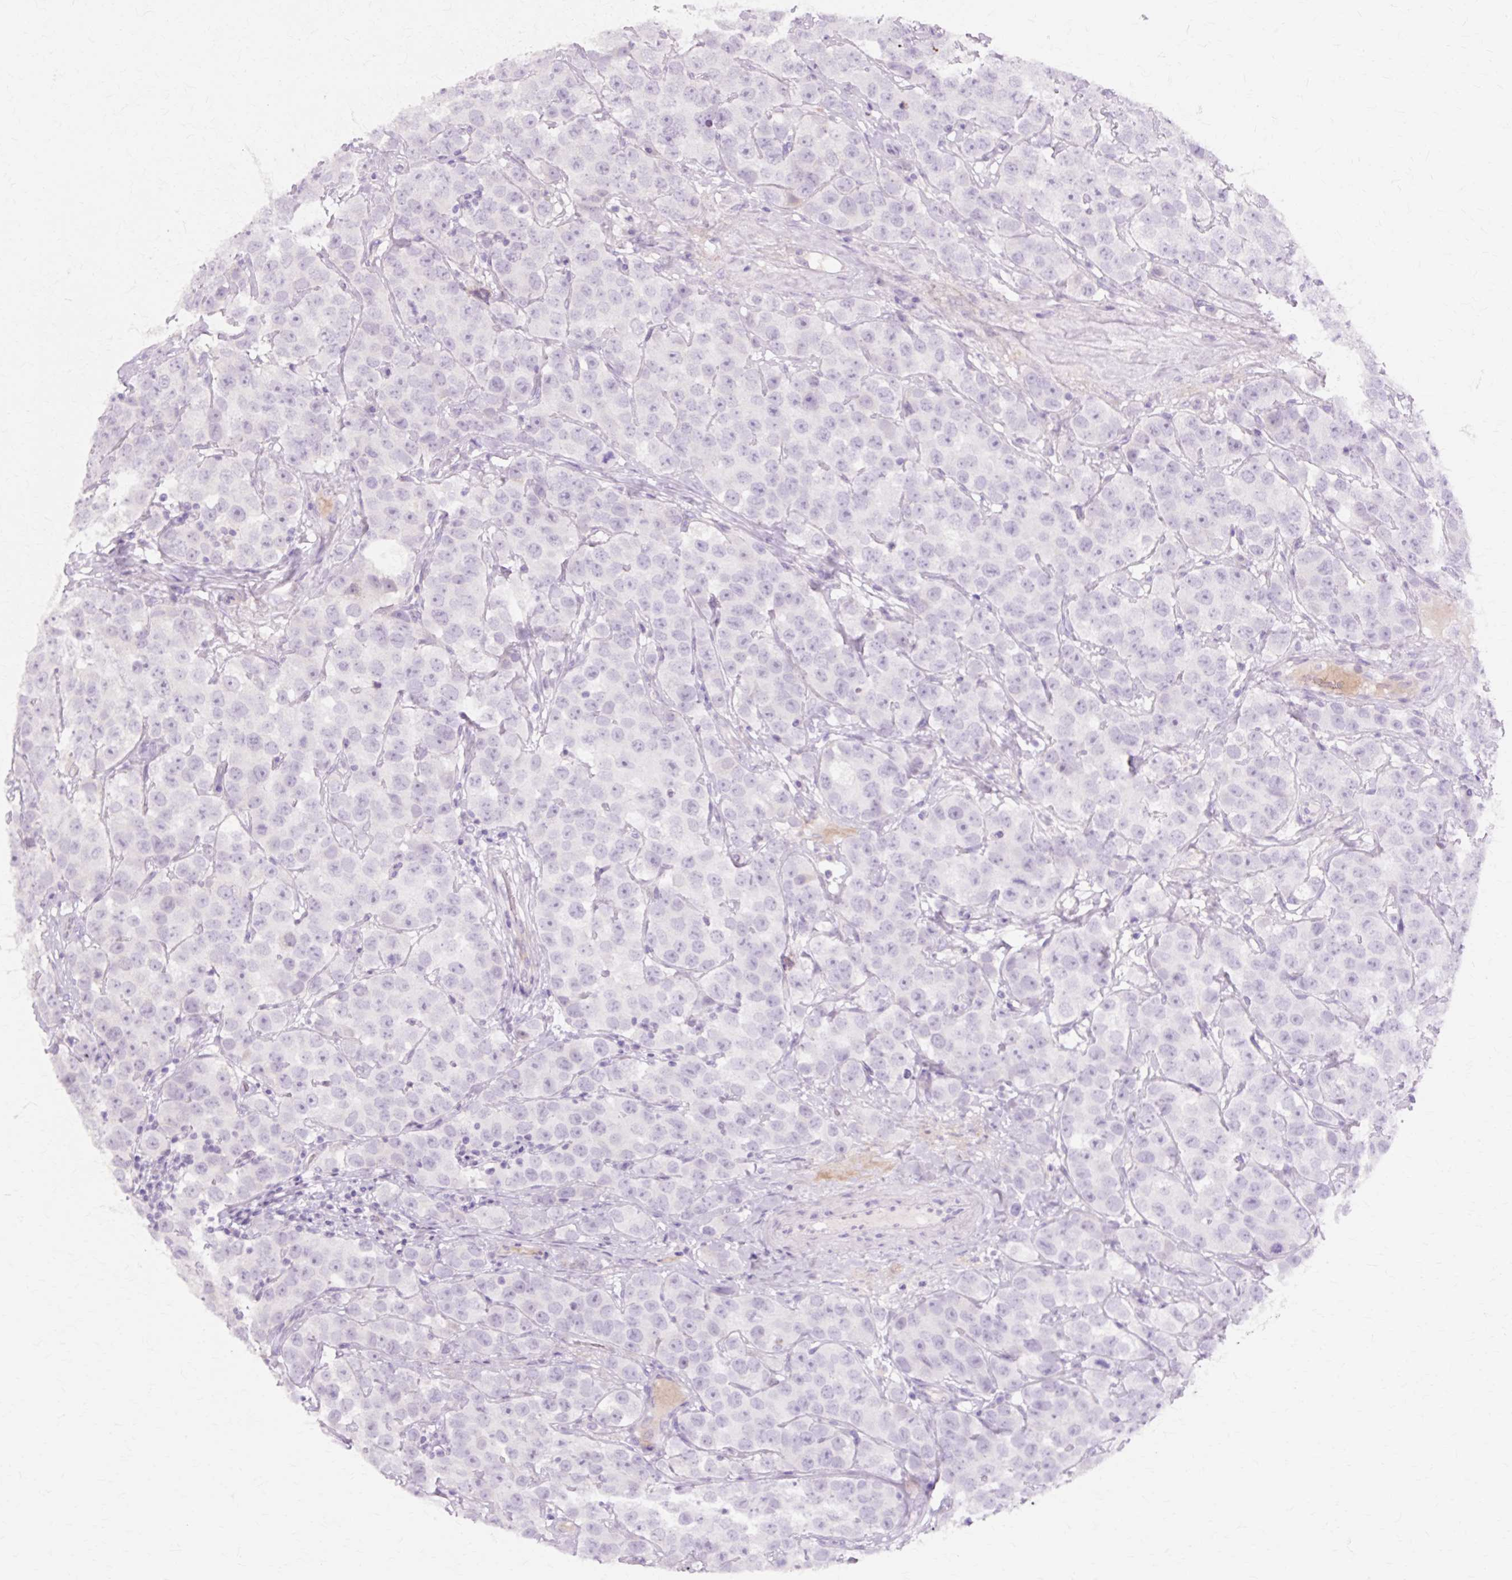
{"staining": {"intensity": "negative", "quantity": "none", "location": "none"}, "tissue": "testis cancer", "cell_type": "Tumor cells", "image_type": "cancer", "snomed": [{"axis": "morphology", "description": "Seminoma, NOS"}, {"axis": "topography", "description": "Testis"}], "caption": "Tumor cells are negative for protein expression in human testis cancer.", "gene": "IRX2", "patient": {"sex": "male", "age": 28}}